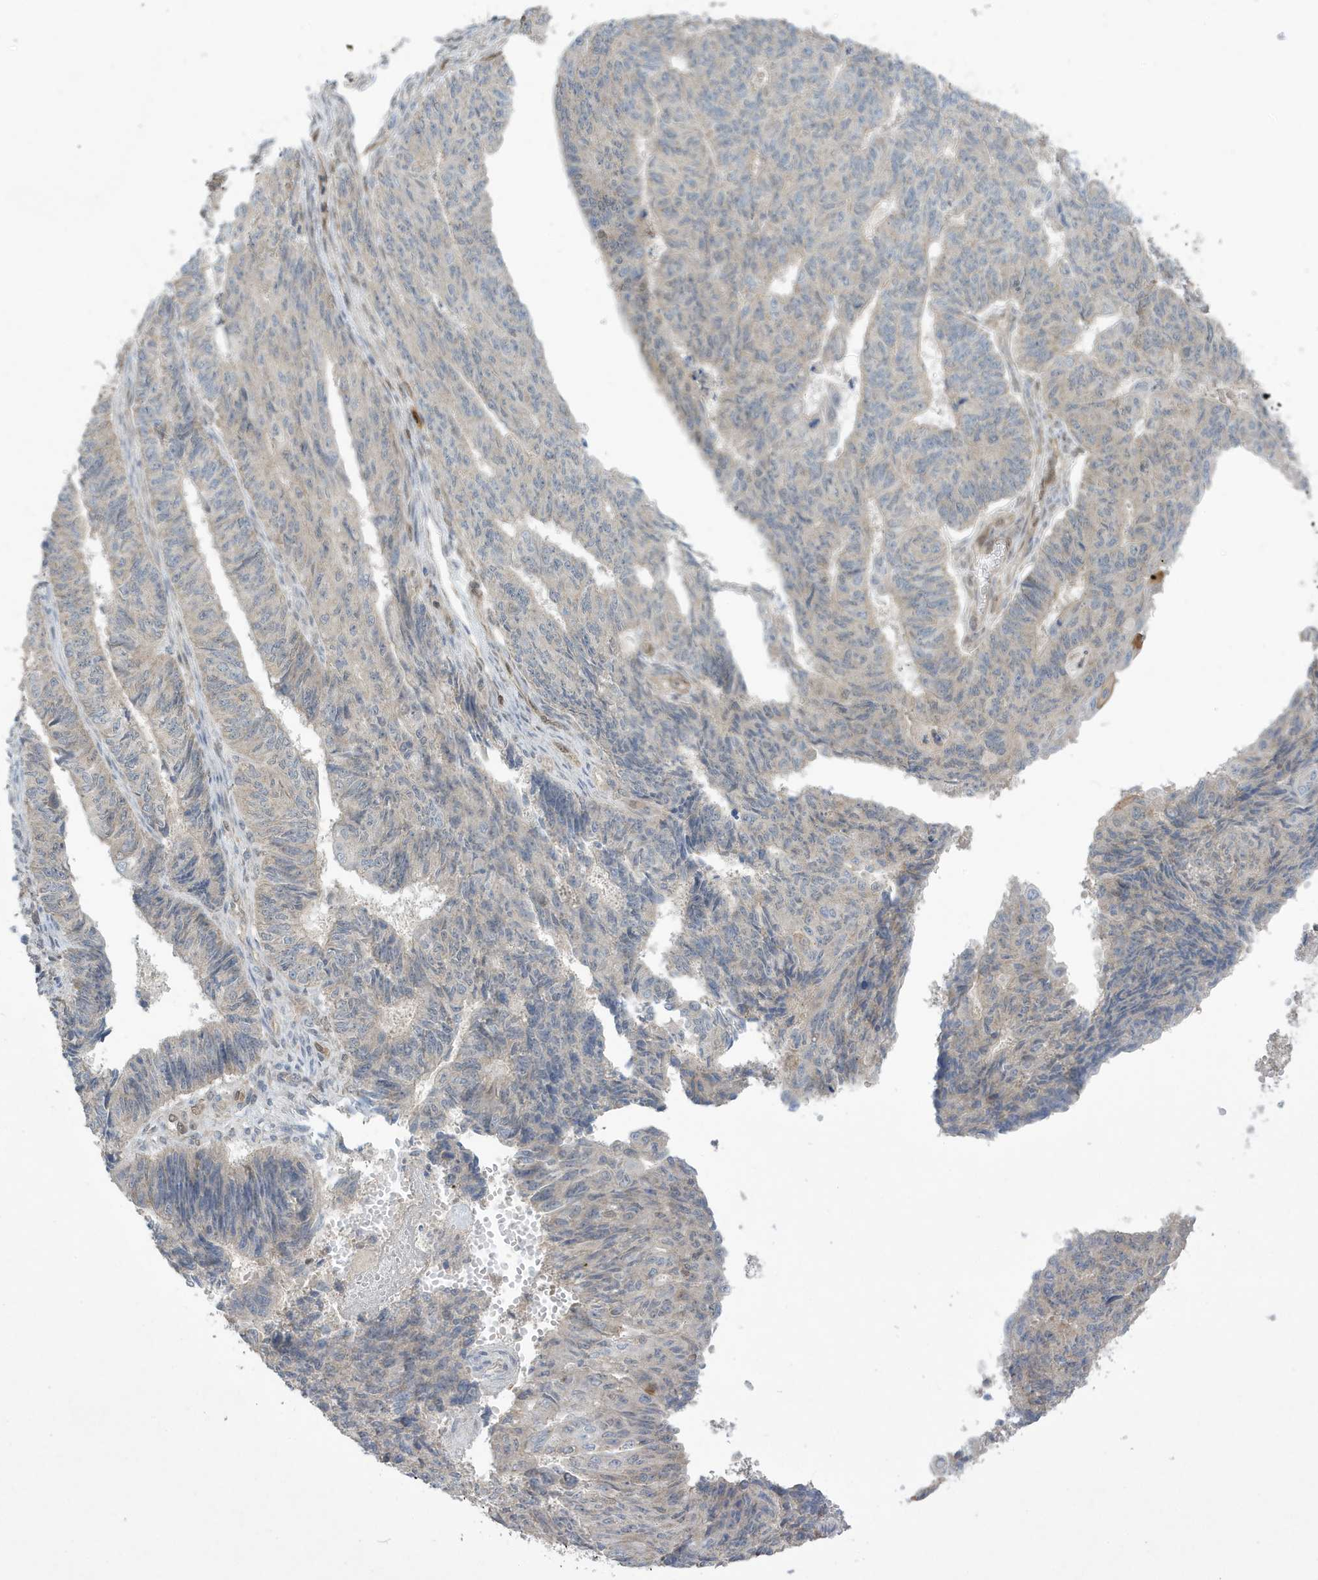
{"staining": {"intensity": "weak", "quantity": "<25%", "location": "cytoplasmic/membranous"}, "tissue": "endometrial cancer", "cell_type": "Tumor cells", "image_type": "cancer", "snomed": [{"axis": "morphology", "description": "Adenocarcinoma, NOS"}, {"axis": "topography", "description": "Endometrium"}], "caption": "This is a histopathology image of immunohistochemistry staining of endometrial adenocarcinoma, which shows no positivity in tumor cells.", "gene": "NCOA7", "patient": {"sex": "female", "age": 32}}